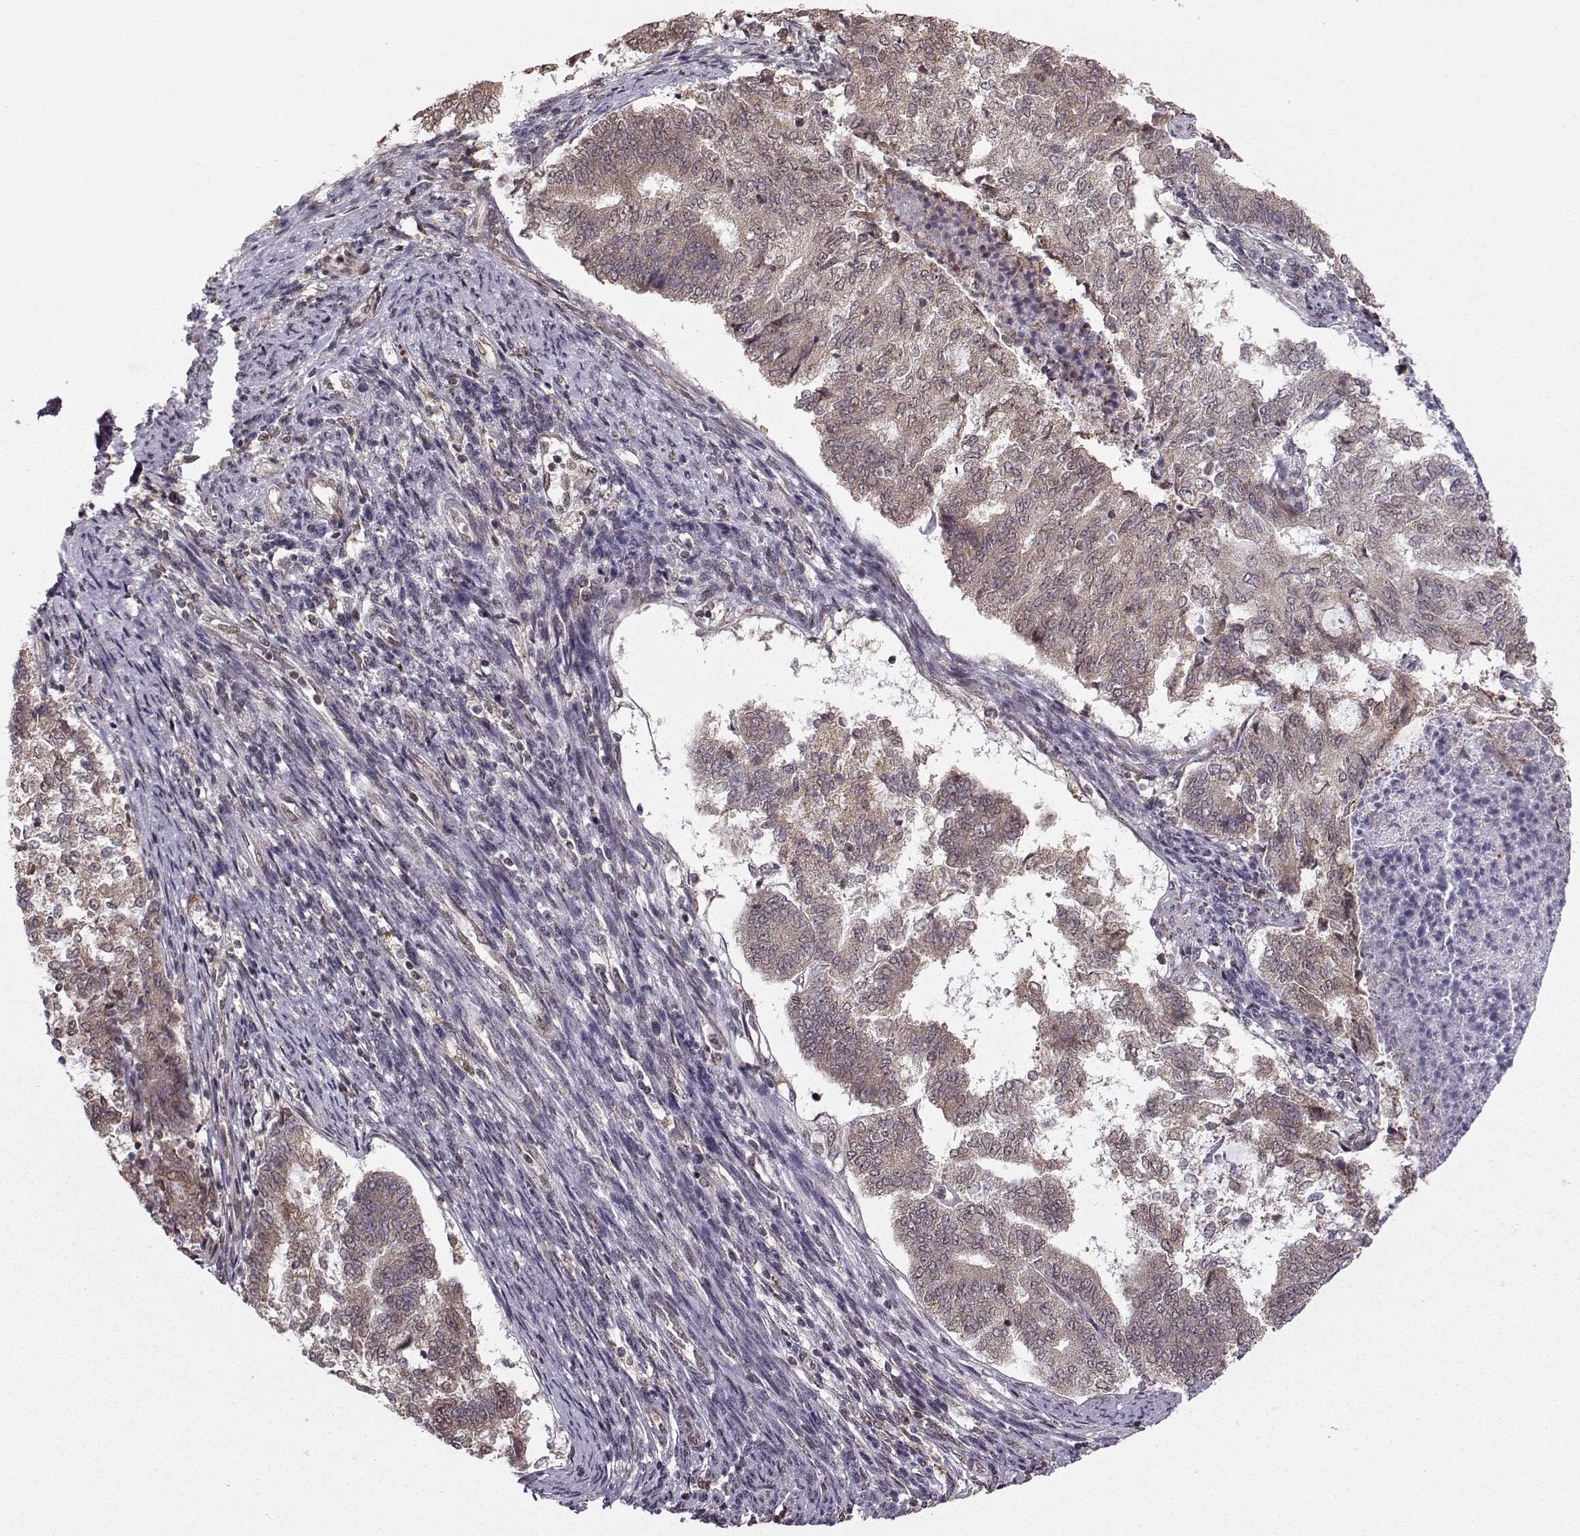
{"staining": {"intensity": "weak", "quantity": "<25%", "location": "cytoplasmic/membranous"}, "tissue": "endometrial cancer", "cell_type": "Tumor cells", "image_type": "cancer", "snomed": [{"axis": "morphology", "description": "Adenocarcinoma, NOS"}, {"axis": "topography", "description": "Endometrium"}], "caption": "Tumor cells are negative for protein expression in human endometrial adenocarcinoma. (Brightfield microscopy of DAB immunohistochemistry (IHC) at high magnification).", "gene": "EZH1", "patient": {"sex": "female", "age": 65}}